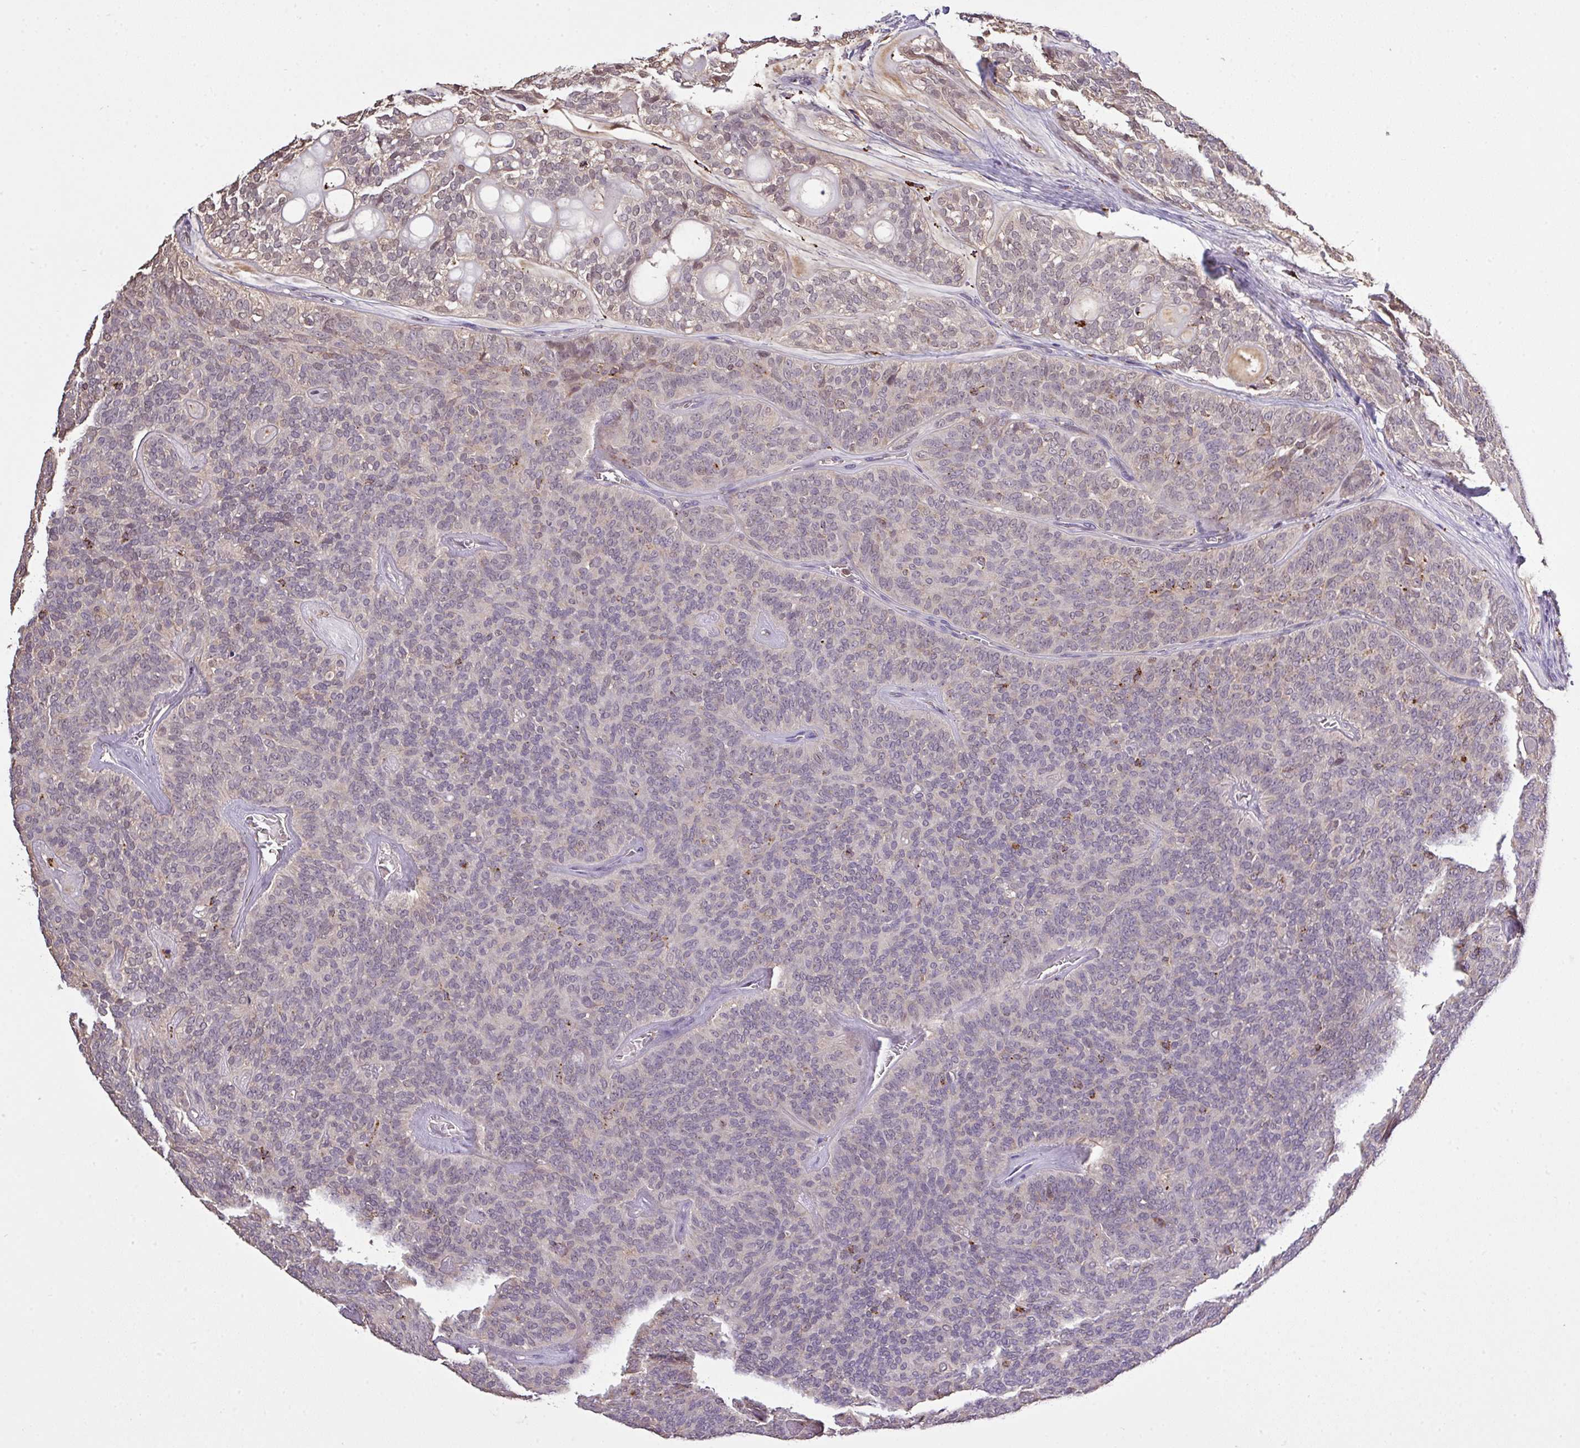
{"staining": {"intensity": "moderate", "quantity": "<25%", "location": "nuclear"}, "tissue": "head and neck cancer", "cell_type": "Tumor cells", "image_type": "cancer", "snomed": [{"axis": "morphology", "description": "Adenocarcinoma, NOS"}, {"axis": "topography", "description": "Head-Neck"}], "caption": "High-magnification brightfield microscopy of head and neck cancer (adenocarcinoma) stained with DAB (brown) and counterstained with hematoxylin (blue). tumor cells exhibit moderate nuclear expression is seen in approximately<25% of cells. The protein of interest is stained brown, and the nuclei are stained in blue (DAB (3,3'-diaminobenzidine) IHC with brightfield microscopy, high magnification).", "gene": "SMCO4", "patient": {"sex": "male", "age": 66}}